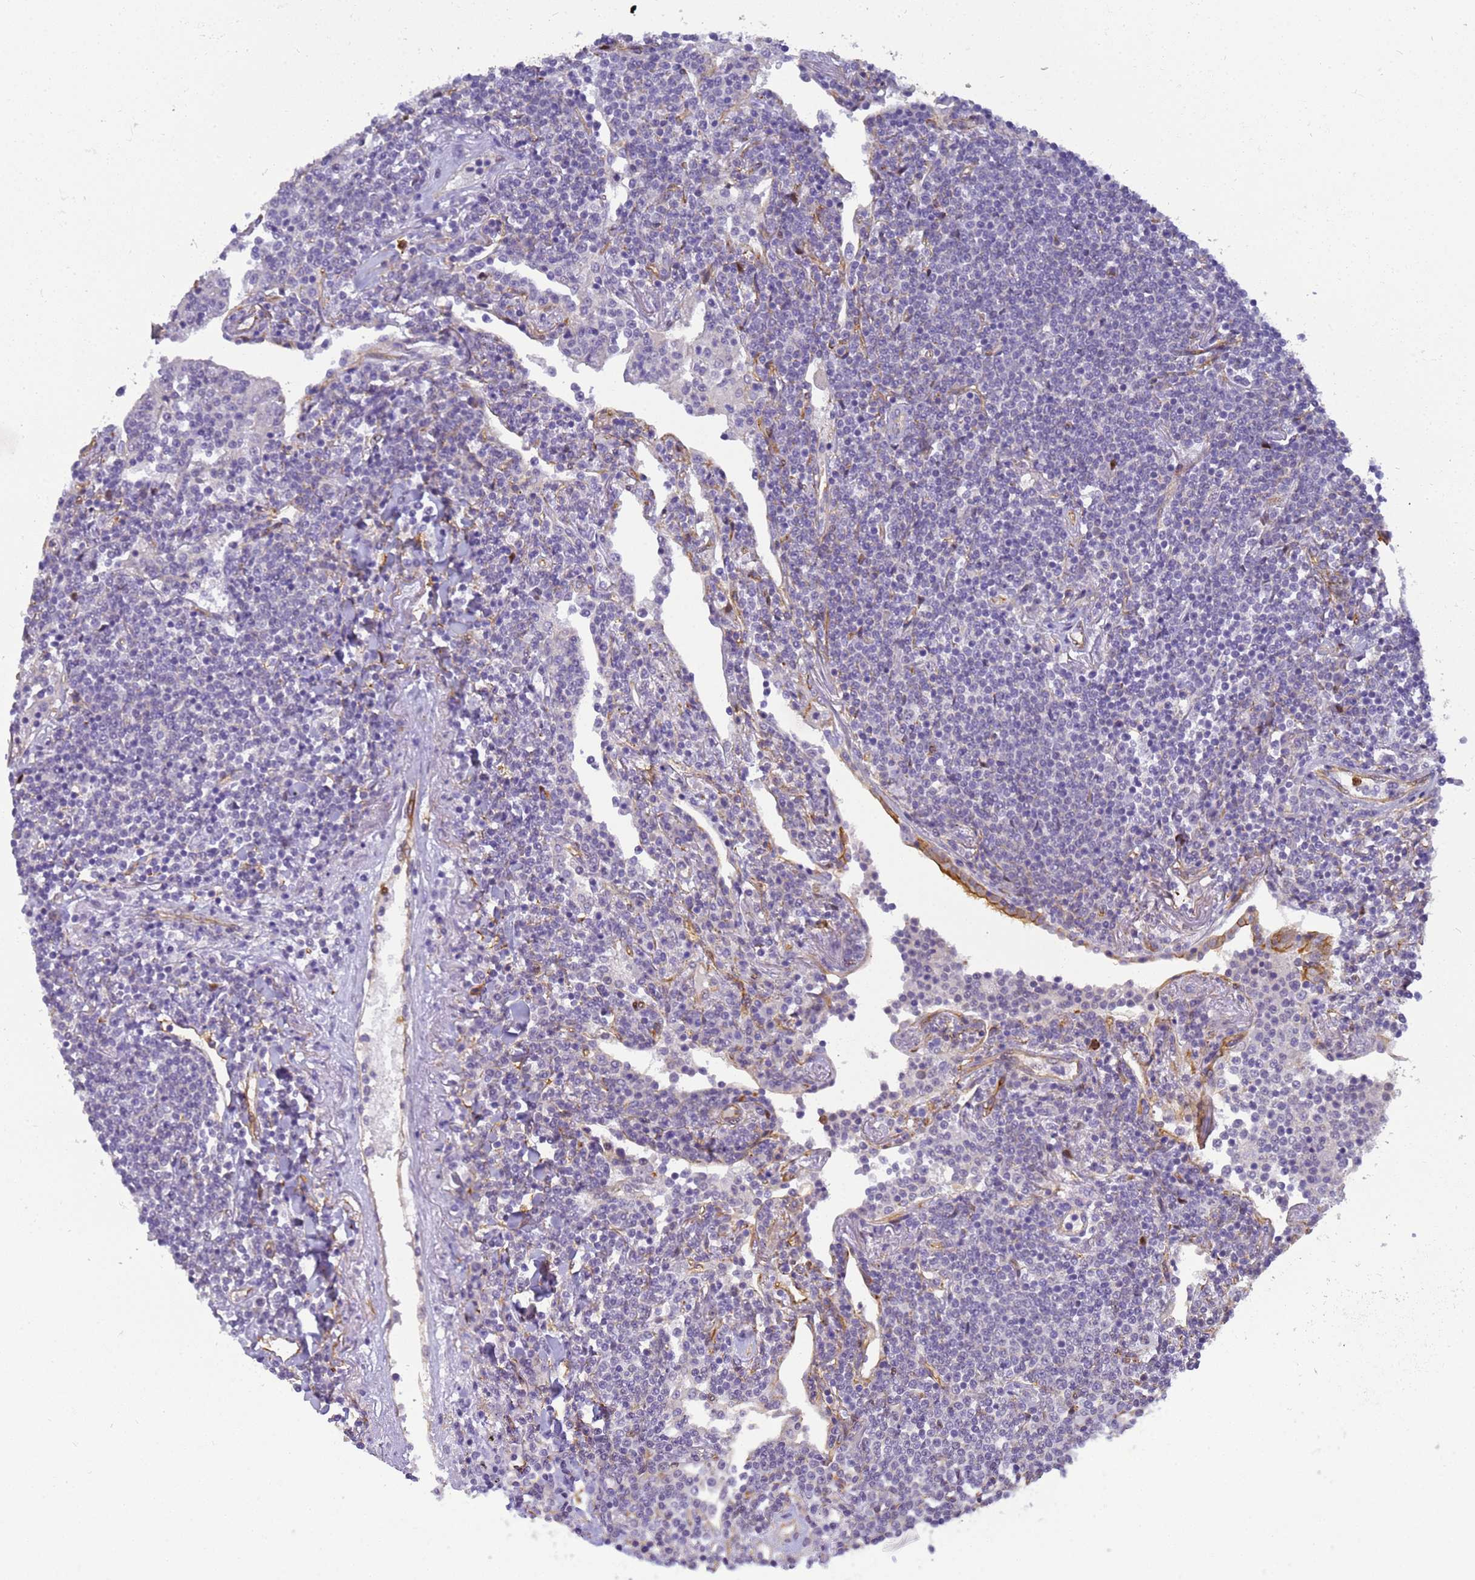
{"staining": {"intensity": "negative", "quantity": "none", "location": "none"}, "tissue": "lymphoma", "cell_type": "Tumor cells", "image_type": "cancer", "snomed": [{"axis": "morphology", "description": "Malignant lymphoma, non-Hodgkin's type, Low grade"}, {"axis": "topography", "description": "Lung"}], "caption": "The IHC micrograph has no significant expression in tumor cells of lymphoma tissue.", "gene": "GON4L", "patient": {"sex": "female", "age": 71}}